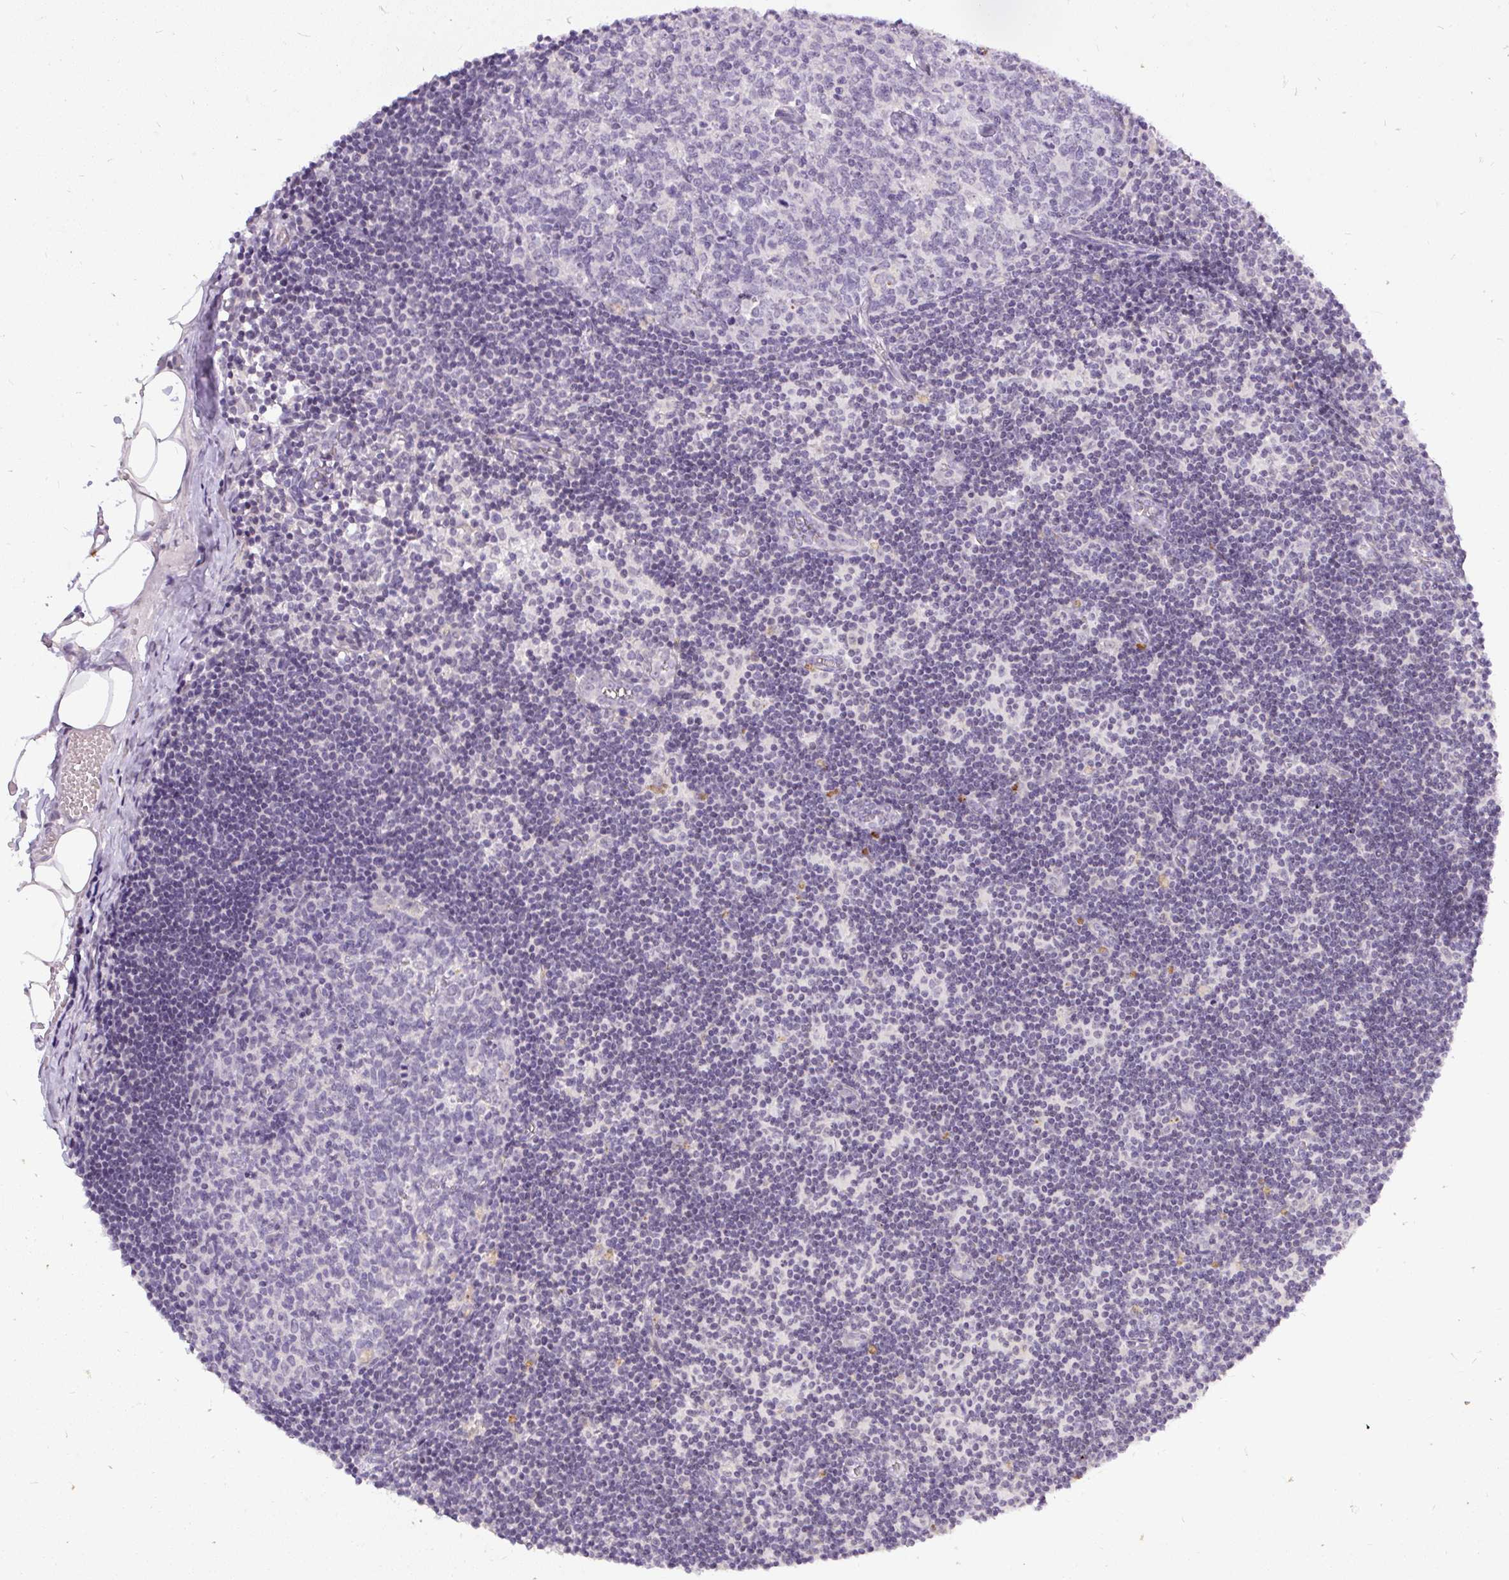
{"staining": {"intensity": "negative", "quantity": "none", "location": "none"}, "tissue": "lymph node", "cell_type": "Germinal center cells", "image_type": "normal", "snomed": [{"axis": "morphology", "description": "Normal tissue, NOS"}, {"axis": "topography", "description": "Lymph node"}], "caption": "Immunohistochemistry (IHC) image of unremarkable lymph node: lymph node stained with DAB displays no significant protein staining in germinal center cells.", "gene": "FAM117B", "patient": {"sex": "female", "age": 31}}